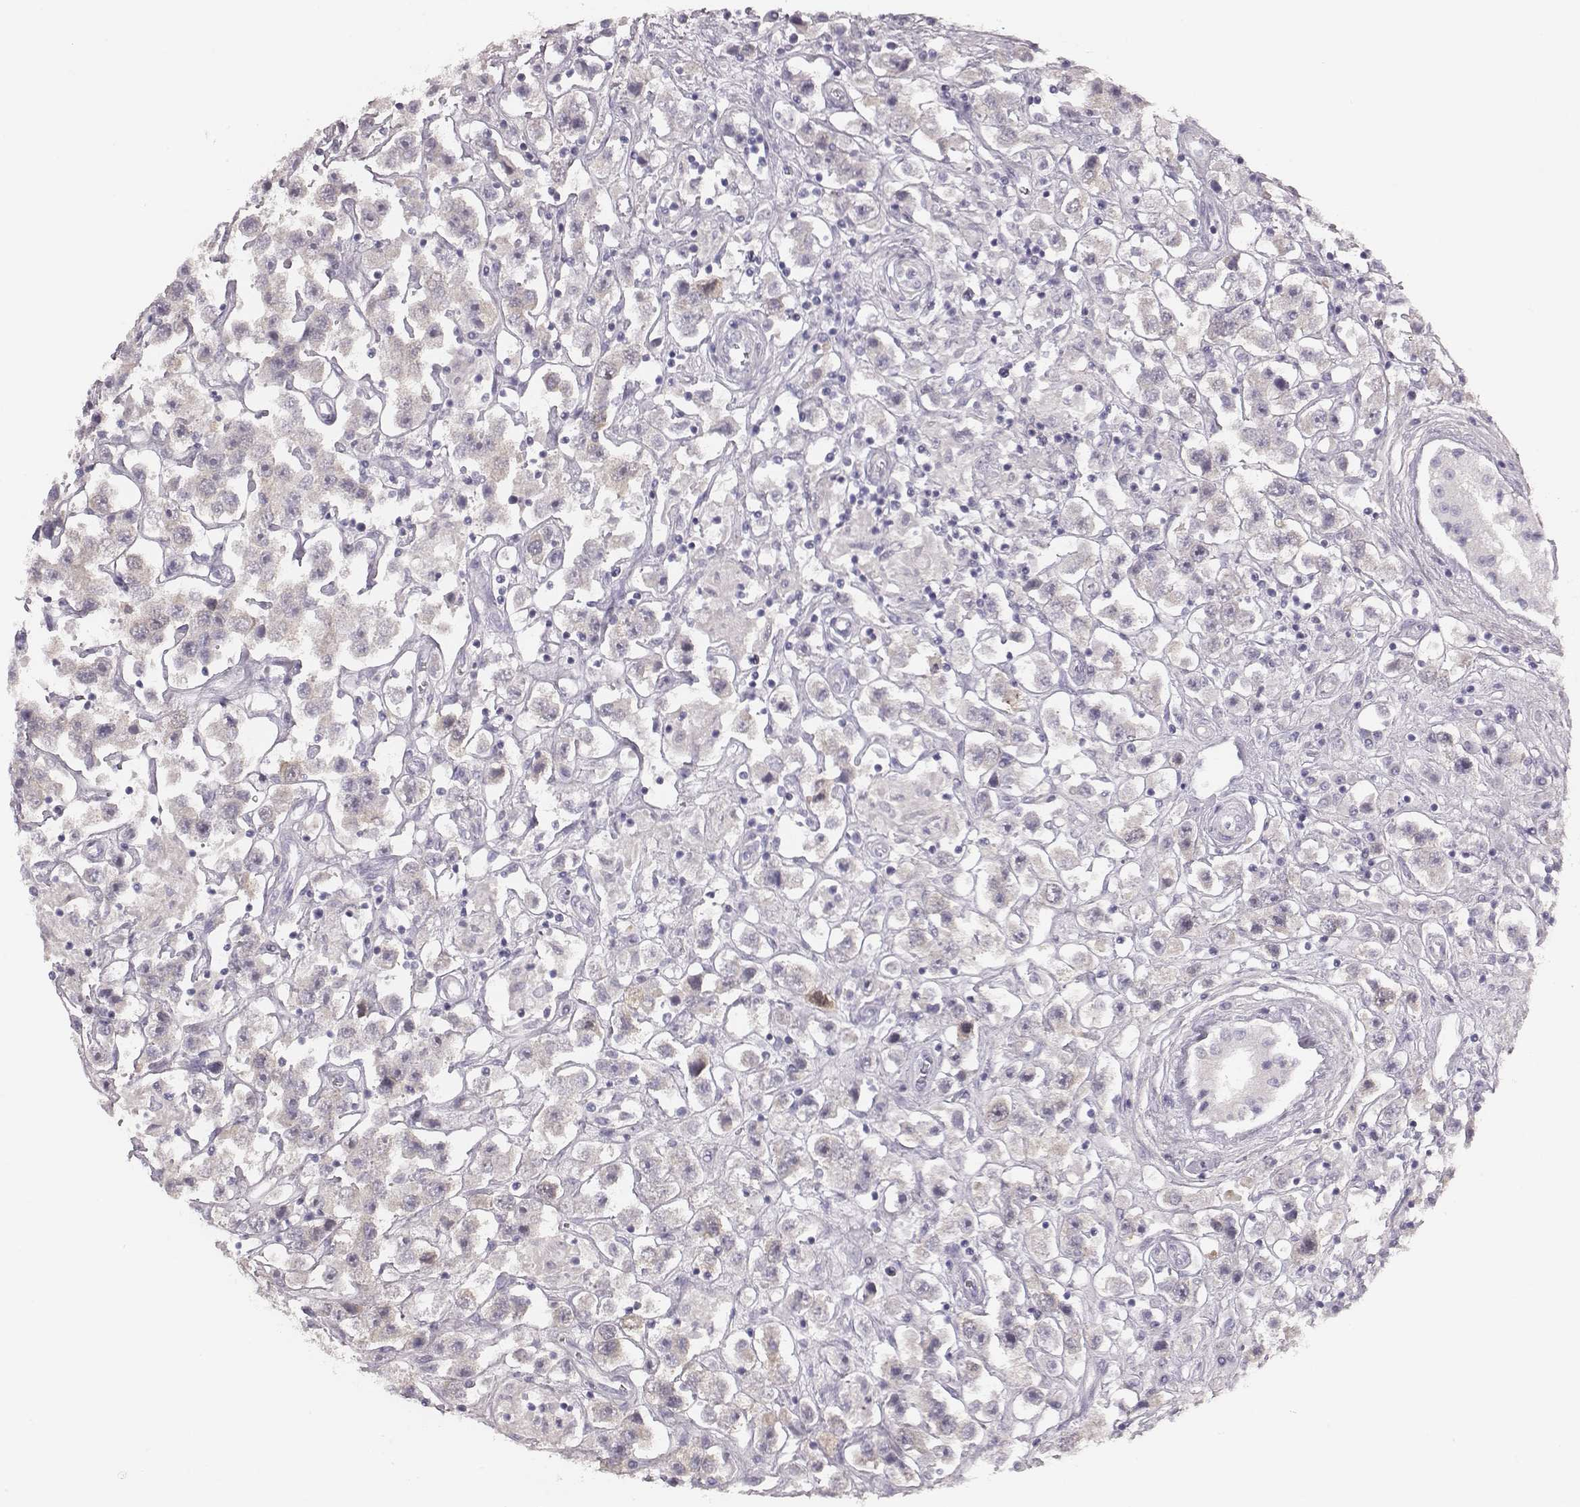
{"staining": {"intensity": "negative", "quantity": "none", "location": "none"}, "tissue": "testis cancer", "cell_type": "Tumor cells", "image_type": "cancer", "snomed": [{"axis": "morphology", "description": "Seminoma, NOS"}, {"axis": "topography", "description": "Testis"}], "caption": "Immunohistochemical staining of human seminoma (testis) demonstrates no significant expression in tumor cells.", "gene": "PBK", "patient": {"sex": "male", "age": 45}}